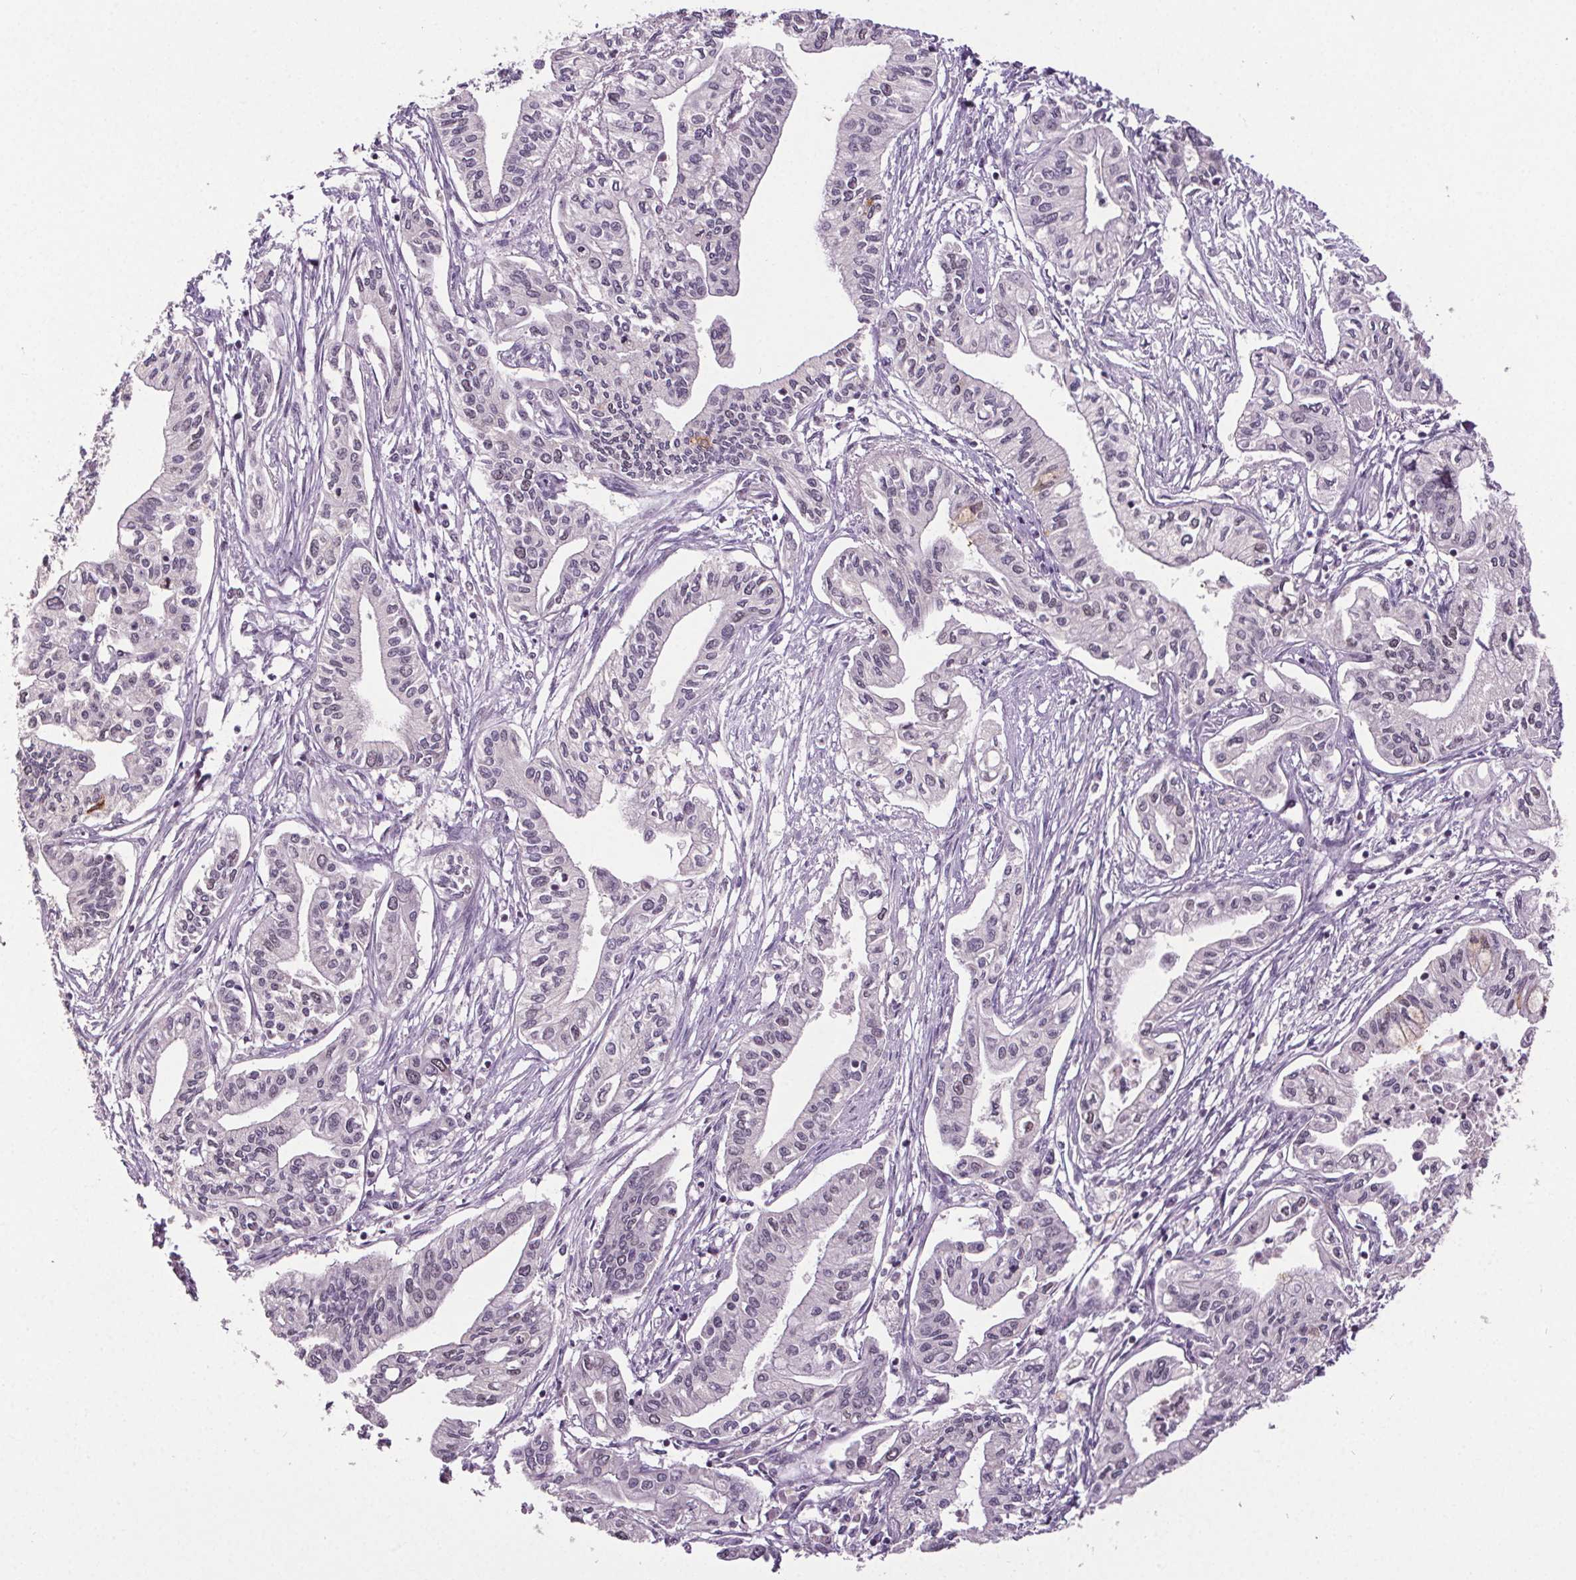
{"staining": {"intensity": "negative", "quantity": "none", "location": "none"}, "tissue": "pancreatic cancer", "cell_type": "Tumor cells", "image_type": "cancer", "snomed": [{"axis": "morphology", "description": "Adenocarcinoma, NOS"}, {"axis": "topography", "description": "Pancreas"}], "caption": "Tumor cells are negative for brown protein staining in pancreatic adenocarcinoma.", "gene": "CENPF", "patient": {"sex": "male", "age": 60}}